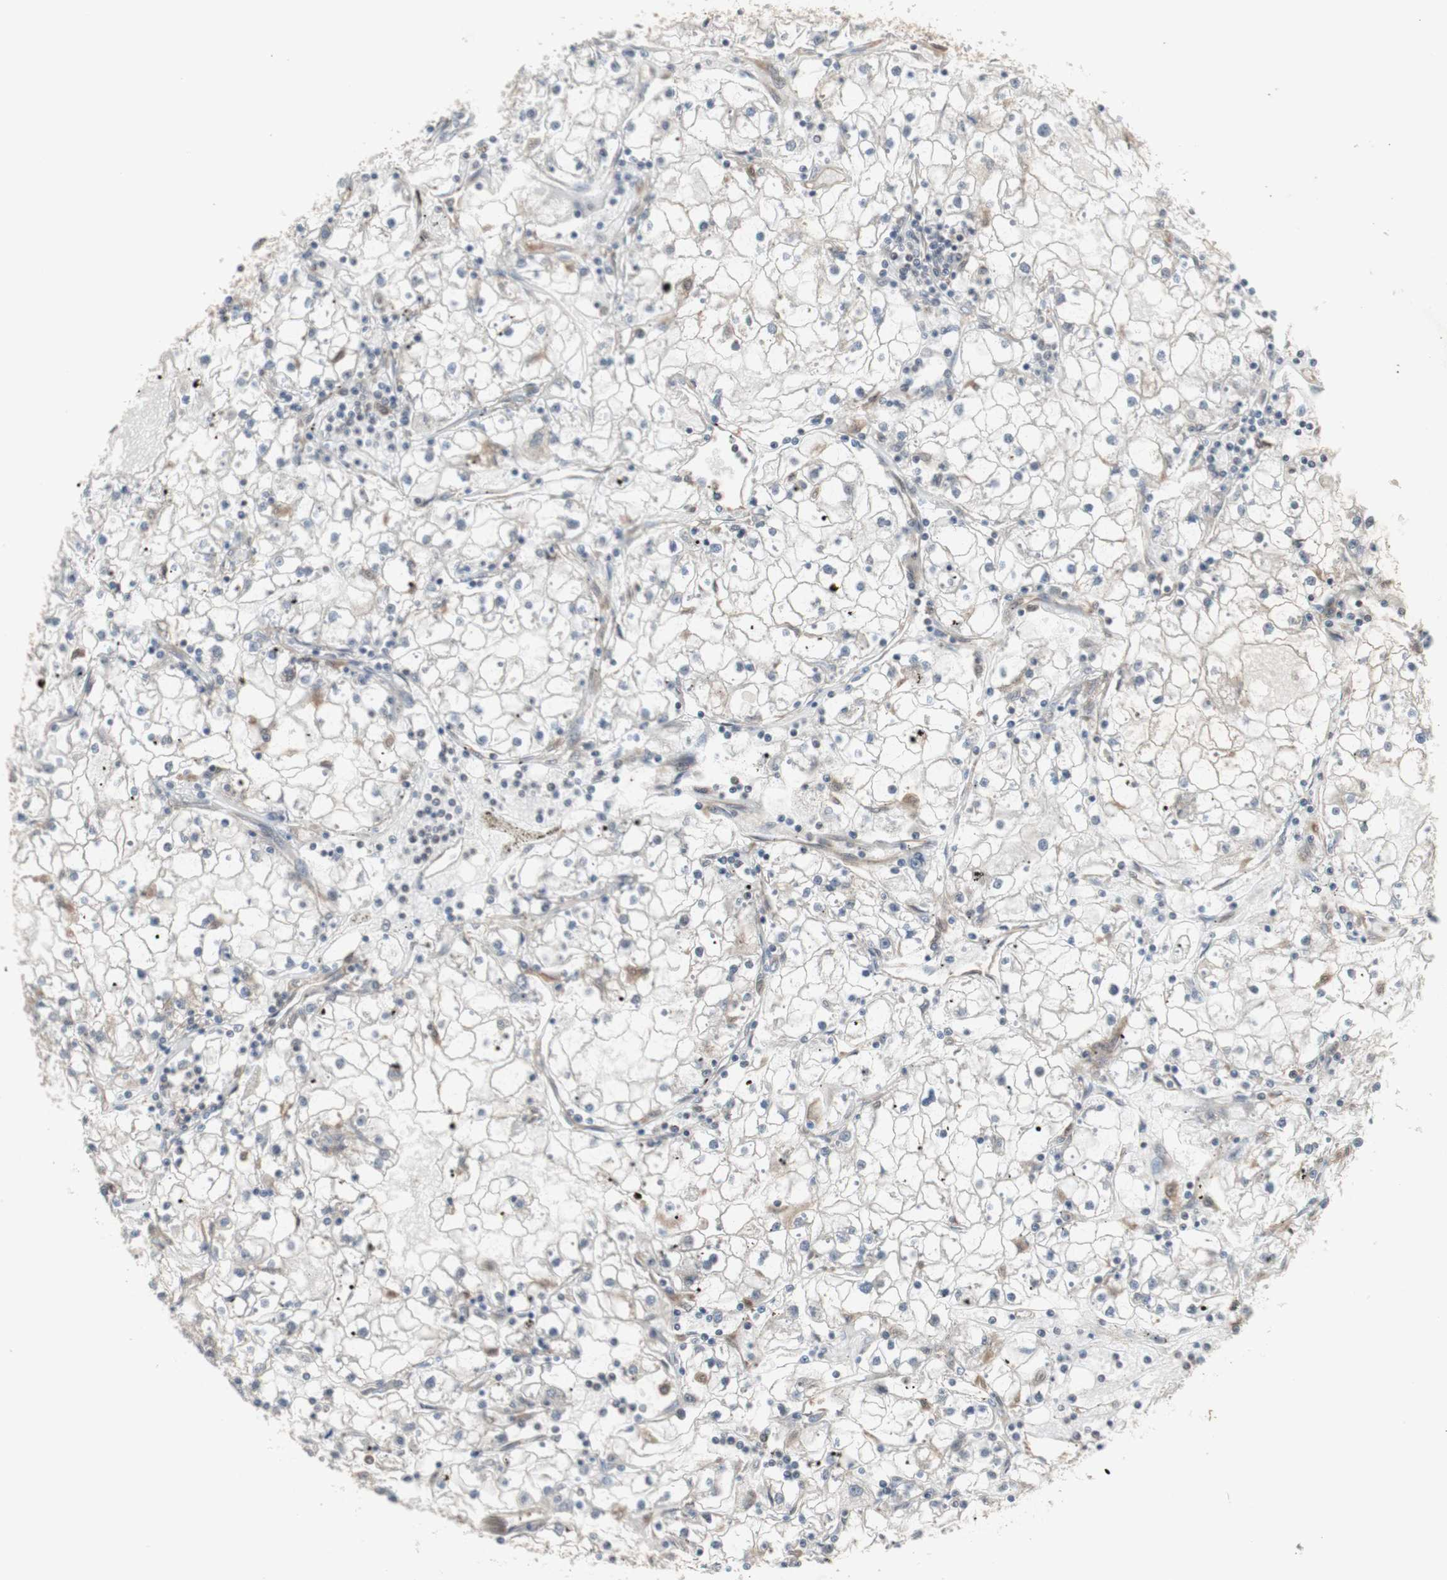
{"staining": {"intensity": "weak", "quantity": "<25%", "location": "cytoplasmic/membranous"}, "tissue": "renal cancer", "cell_type": "Tumor cells", "image_type": "cancer", "snomed": [{"axis": "morphology", "description": "Adenocarcinoma, NOS"}, {"axis": "topography", "description": "Kidney"}], "caption": "A histopathology image of human renal cancer (adenocarcinoma) is negative for staining in tumor cells. (DAB (3,3'-diaminobenzidine) immunohistochemistry (IHC) with hematoxylin counter stain).", "gene": "CHURC1-FNTB", "patient": {"sex": "male", "age": 56}}